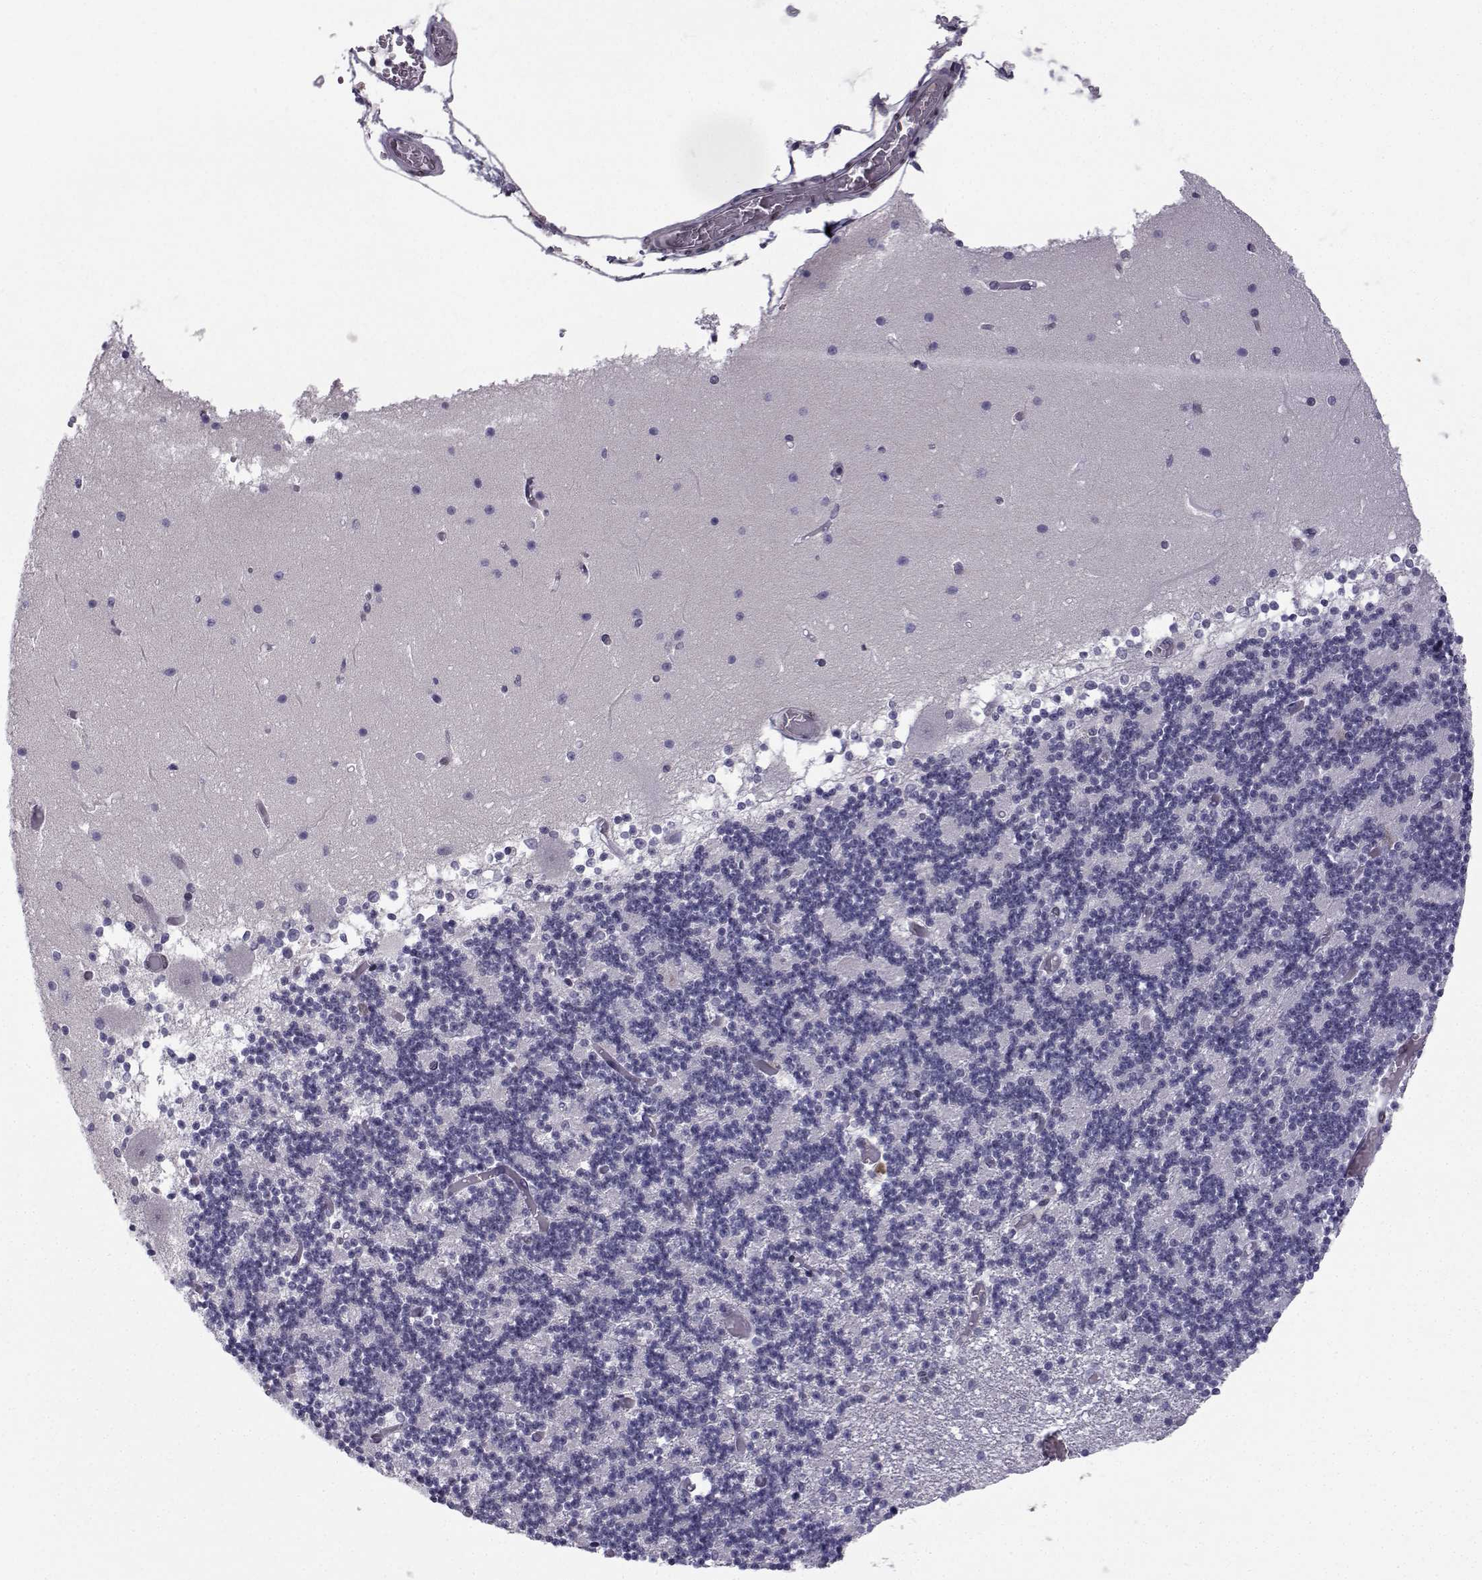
{"staining": {"intensity": "negative", "quantity": "none", "location": "none"}, "tissue": "cerebellum", "cell_type": "Cells in granular layer", "image_type": "normal", "snomed": [{"axis": "morphology", "description": "Normal tissue, NOS"}, {"axis": "topography", "description": "Cerebellum"}], "caption": "This micrograph is of normal cerebellum stained with IHC to label a protein in brown with the nuclei are counter-stained blue. There is no staining in cells in granular layer.", "gene": "RBM24", "patient": {"sex": "female", "age": 28}}